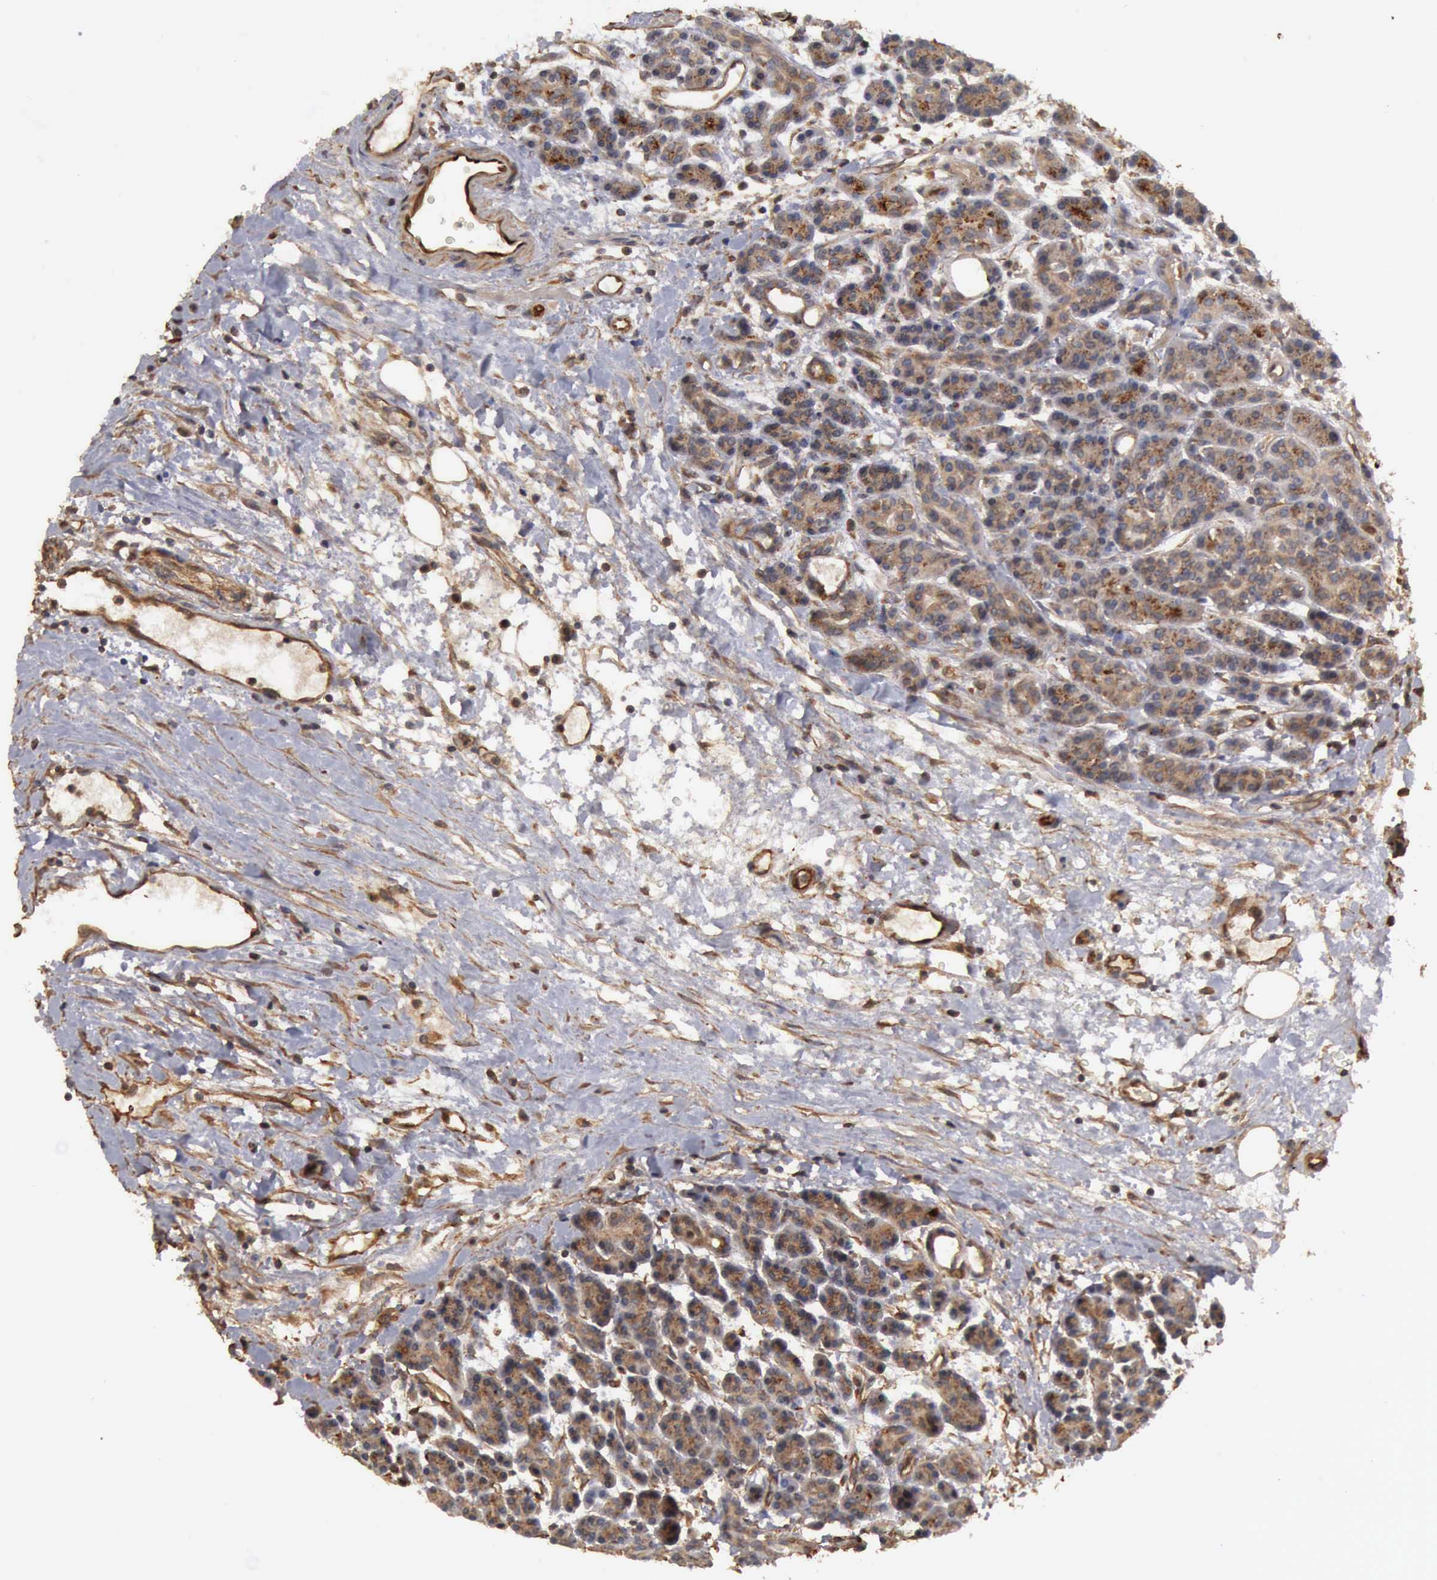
{"staining": {"intensity": "weak", "quantity": ">75%", "location": "cytoplasmic/membranous"}, "tissue": "pancreas", "cell_type": "Exocrine glandular cells", "image_type": "normal", "snomed": [{"axis": "morphology", "description": "Normal tissue, NOS"}, {"axis": "topography", "description": "Pancreas"}], "caption": "Weak cytoplasmic/membranous staining is seen in approximately >75% of exocrine glandular cells in normal pancreas. The protein of interest is shown in brown color, while the nuclei are stained blue.", "gene": "BMX", "patient": {"sex": "female", "age": 77}}